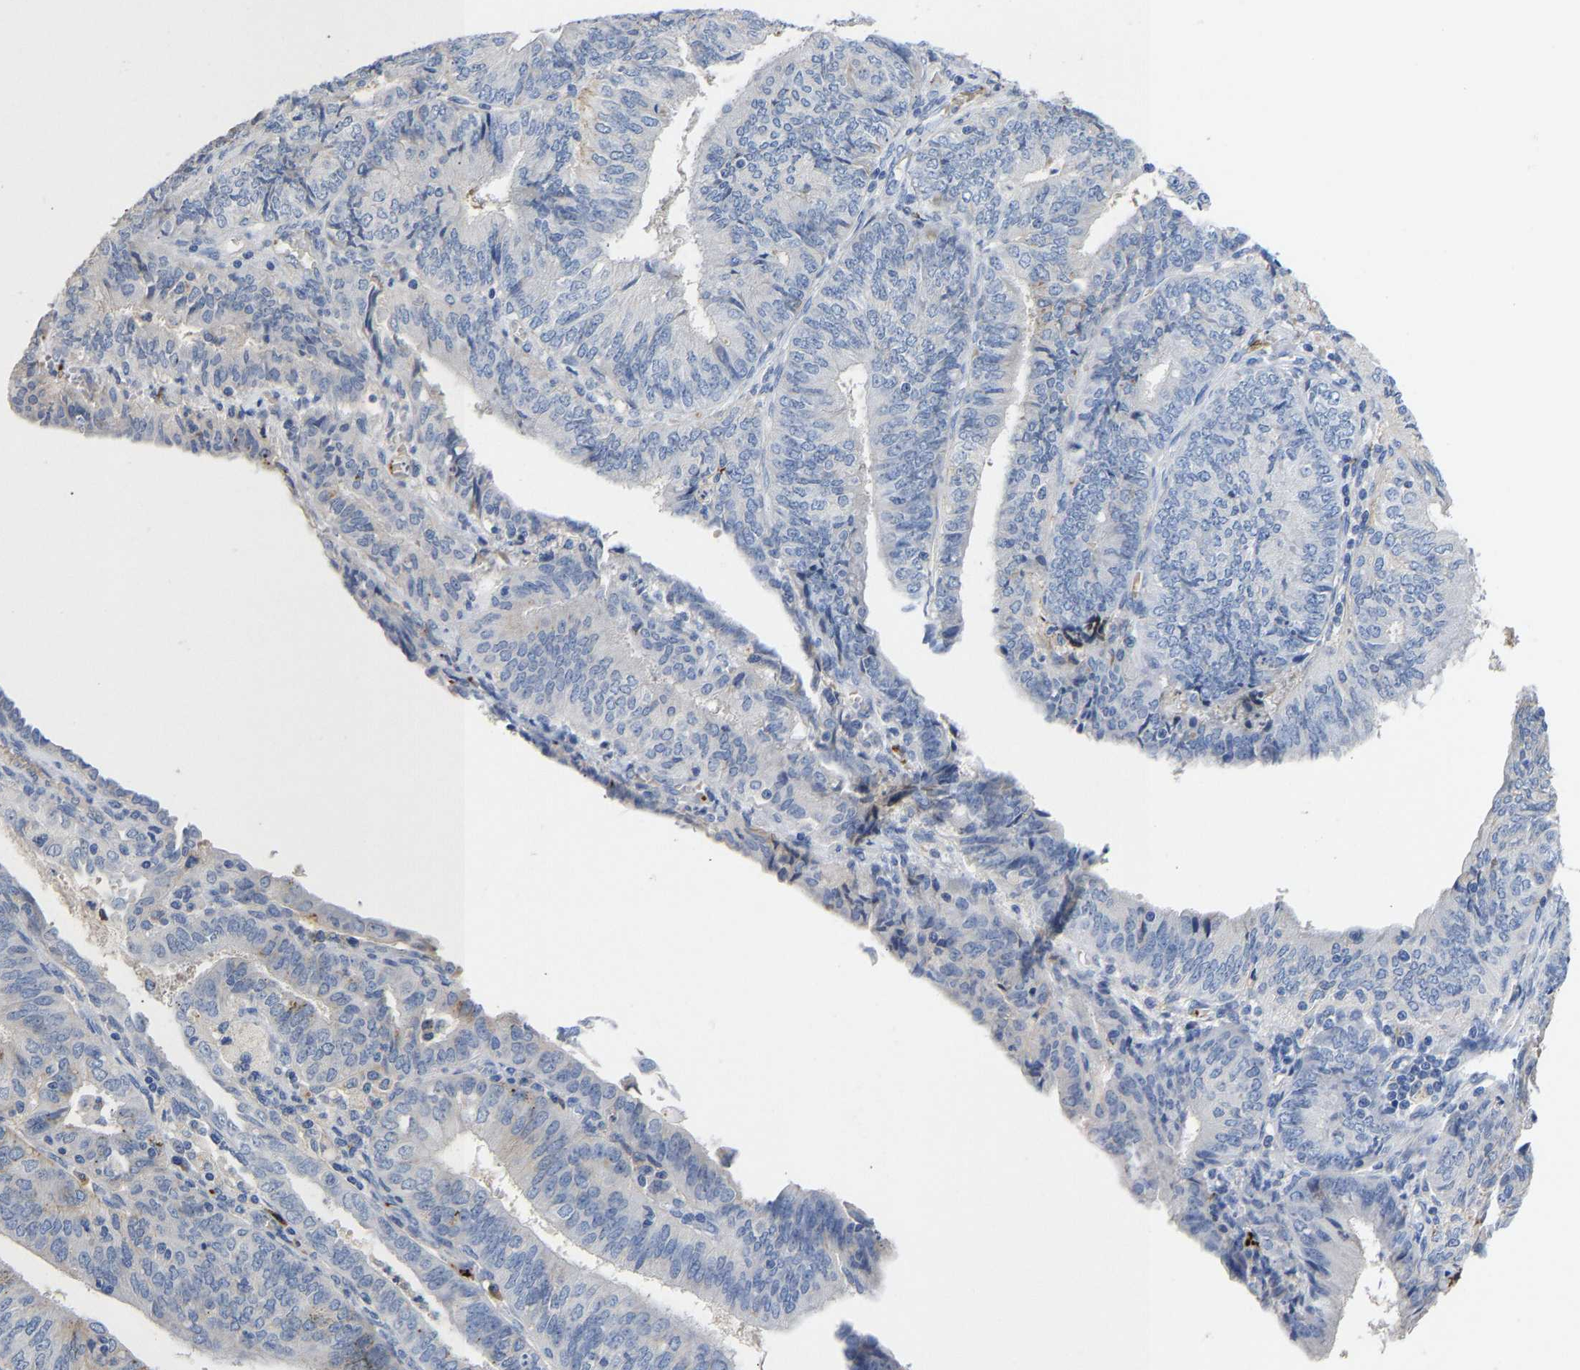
{"staining": {"intensity": "negative", "quantity": "none", "location": "none"}, "tissue": "endometrial cancer", "cell_type": "Tumor cells", "image_type": "cancer", "snomed": [{"axis": "morphology", "description": "Adenocarcinoma, NOS"}, {"axis": "topography", "description": "Endometrium"}], "caption": "Endometrial cancer (adenocarcinoma) stained for a protein using IHC demonstrates no expression tumor cells.", "gene": "FGF18", "patient": {"sex": "female", "age": 58}}